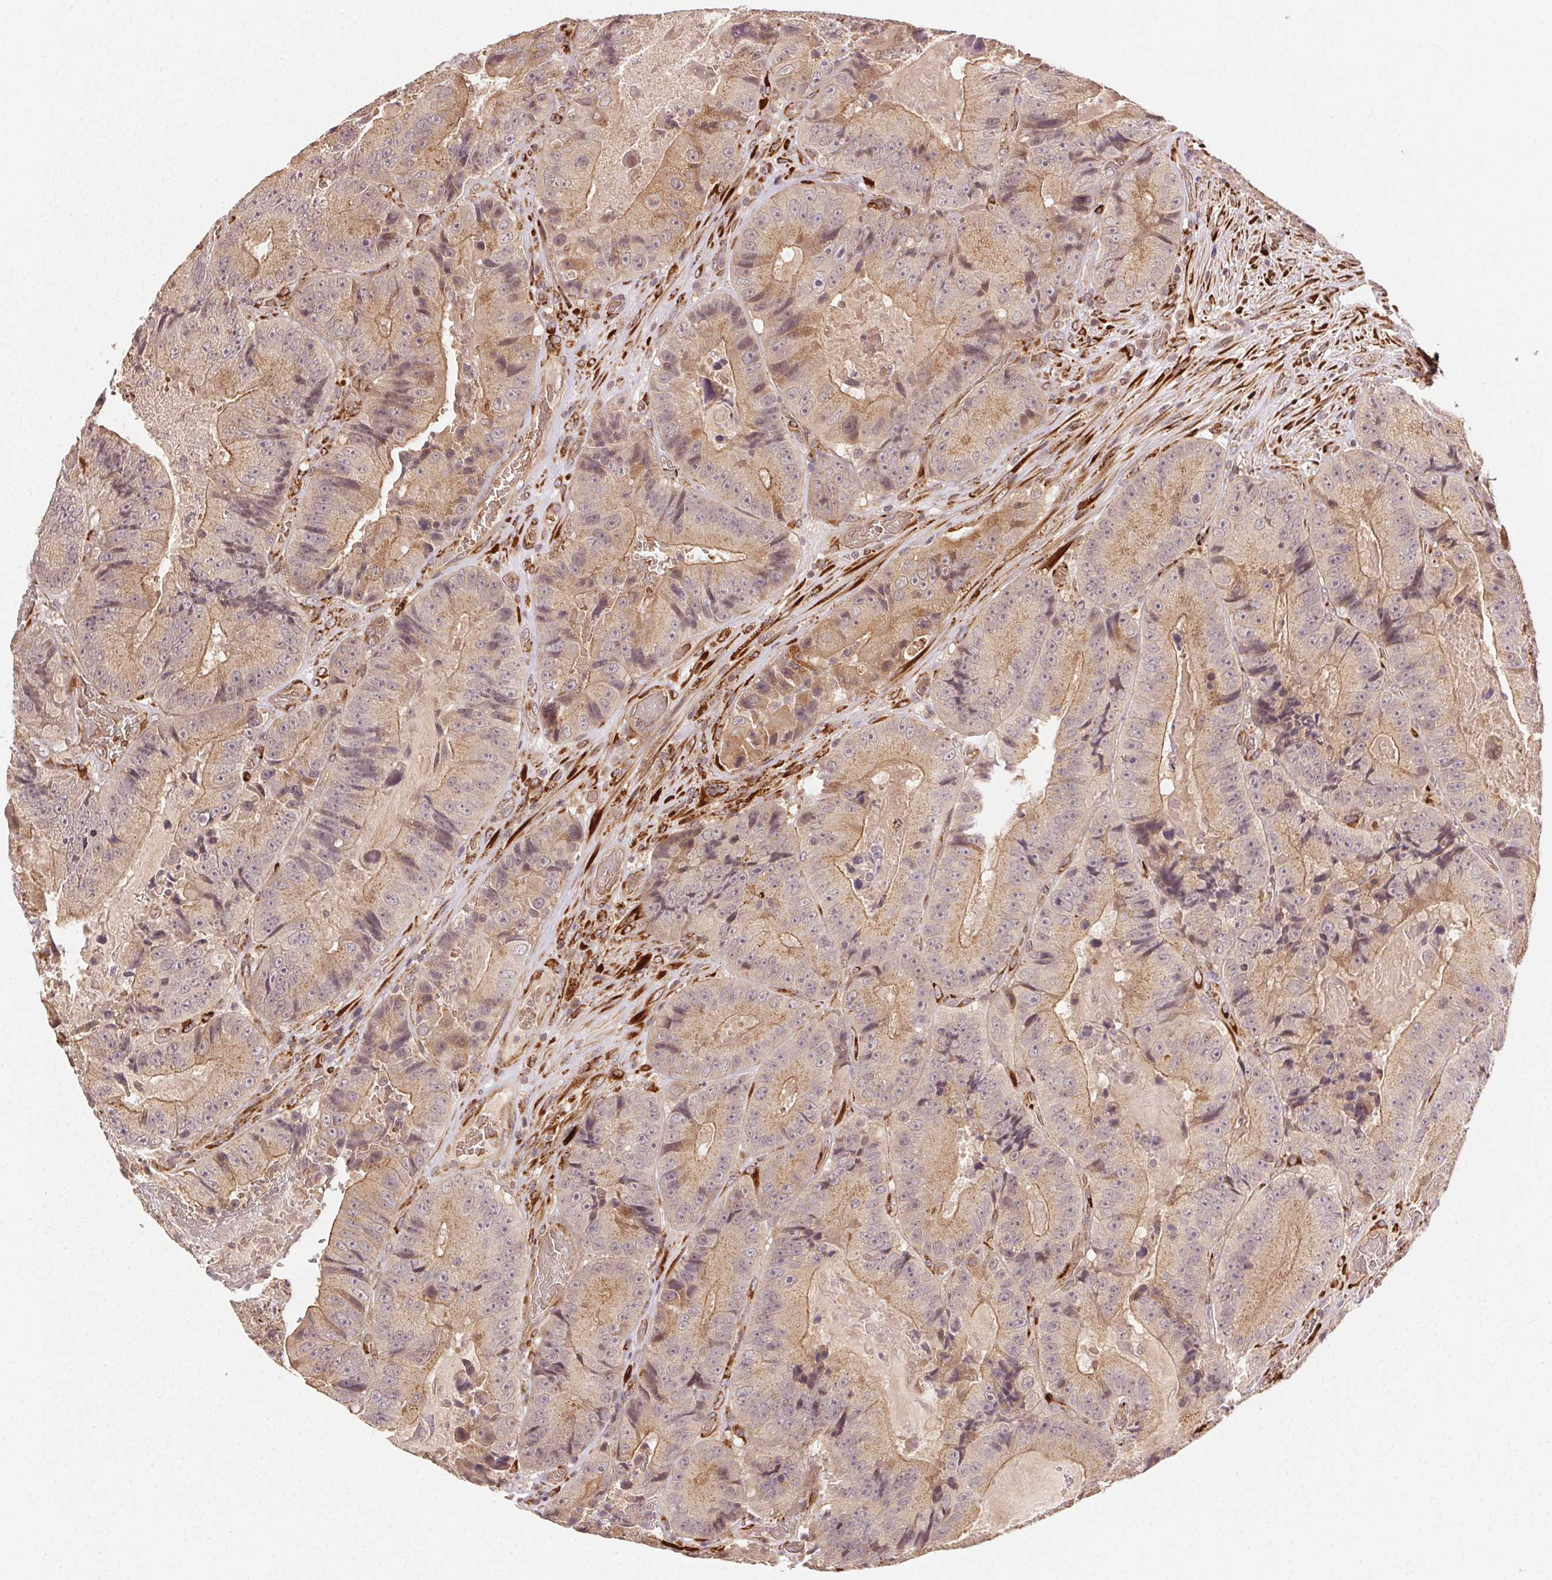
{"staining": {"intensity": "moderate", "quantity": ">75%", "location": "cytoplasmic/membranous"}, "tissue": "colorectal cancer", "cell_type": "Tumor cells", "image_type": "cancer", "snomed": [{"axis": "morphology", "description": "Adenocarcinoma, NOS"}, {"axis": "topography", "description": "Colon"}], "caption": "Protein analysis of colorectal cancer tissue exhibits moderate cytoplasmic/membranous positivity in approximately >75% of tumor cells.", "gene": "KLHL15", "patient": {"sex": "female", "age": 86}}